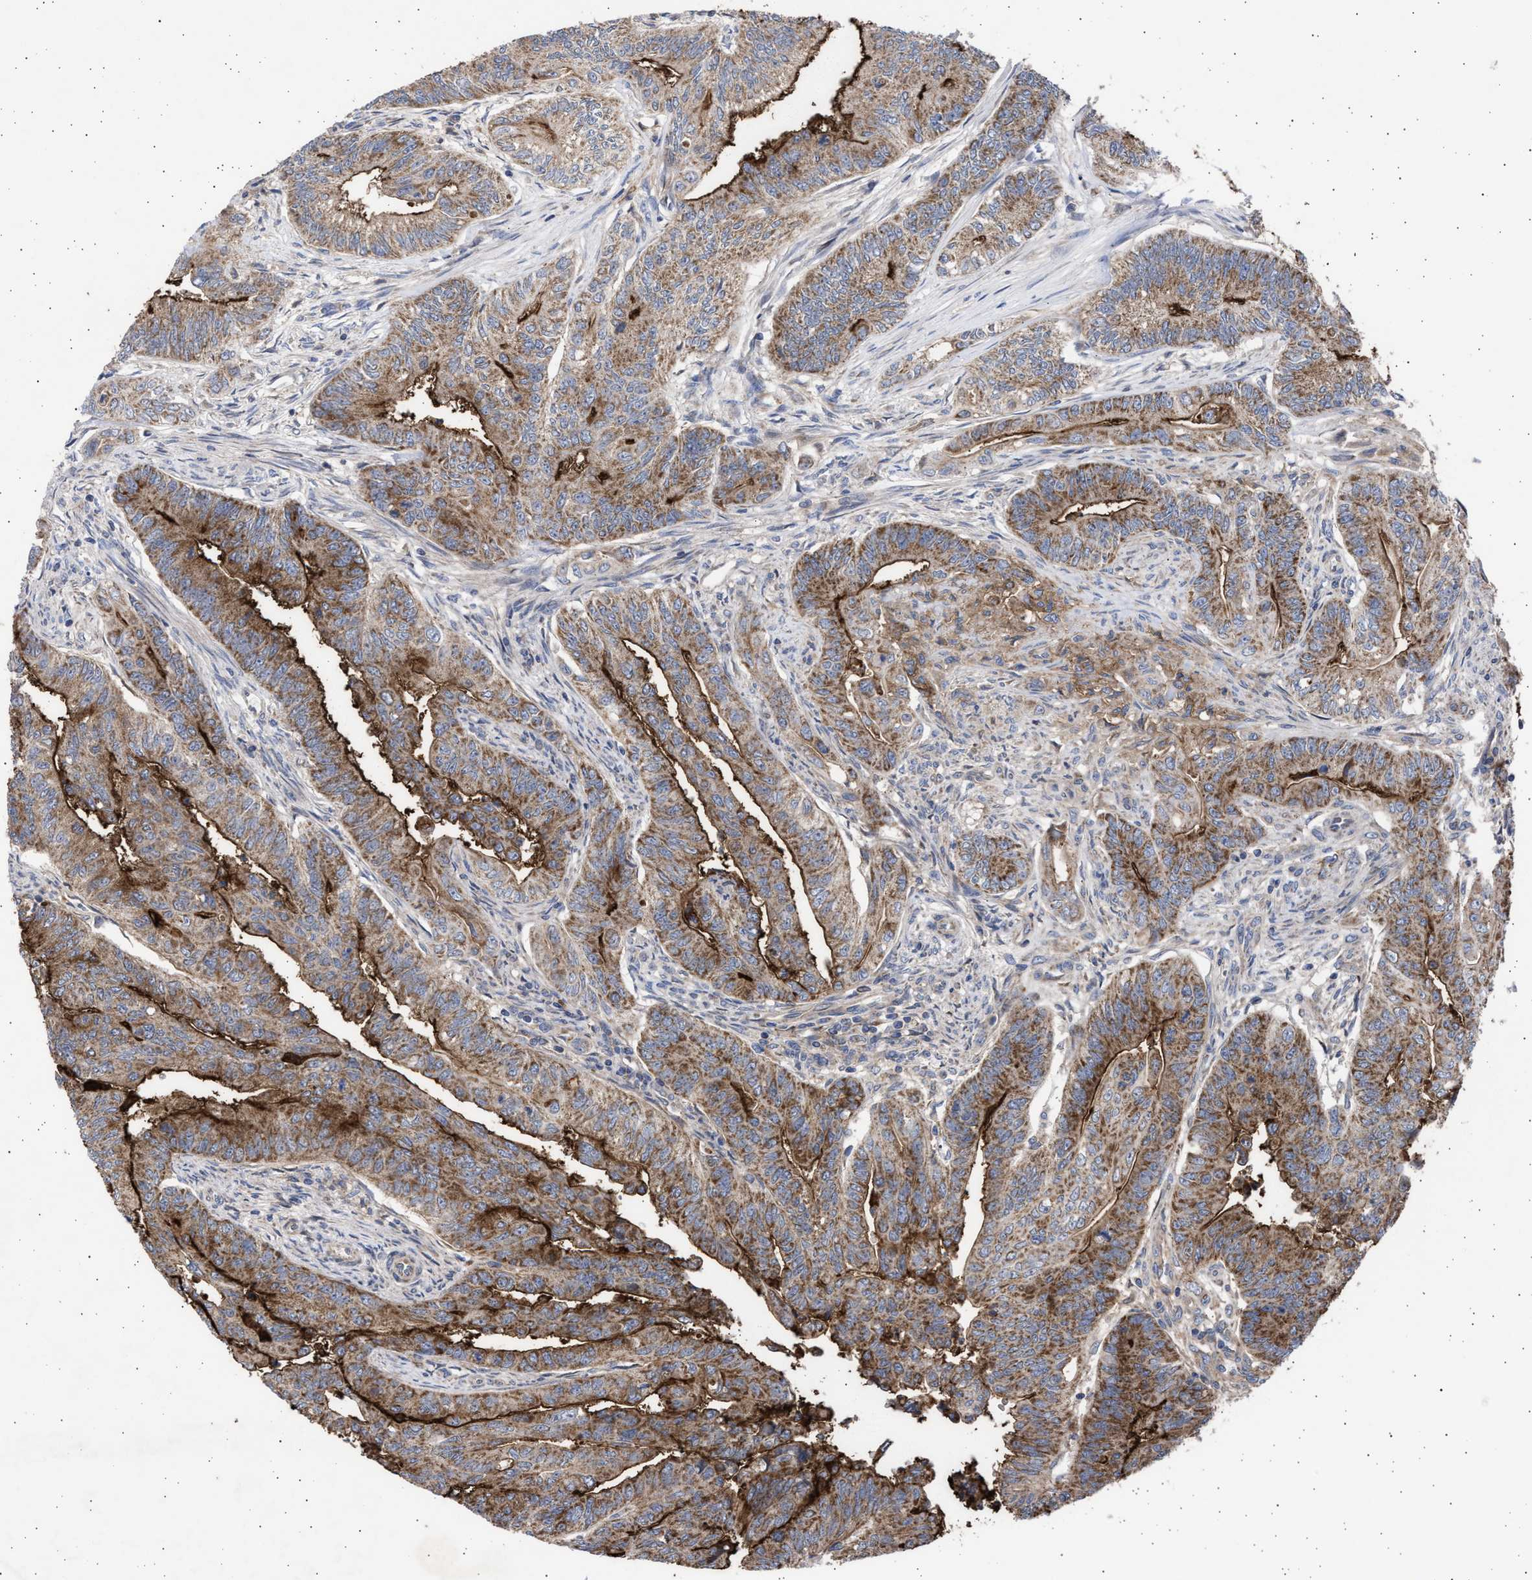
{"staining": {"intensity": "moderate", "quantity": ">75%", "location": "cytoplasmic/membranous"}, "tissue": "colorectal cancer", "cell_type": "Tumor cells", "image_type": "cancer", "snomed": [{"axis": "morphology", "description": "Adenoma, NOS"}, {"axis": "morphology", "description": "Adenocarcinoma, NOS"}, {"axis": "topography", "description": "Colon"}], "caption": "Protein staining shows moderate cytoplasmic/membranous positivity in about >75% of tumor cells in adenoma (colorectal).", "gene": "TTC19", "patient": {"sex": "male", "age": 79}}